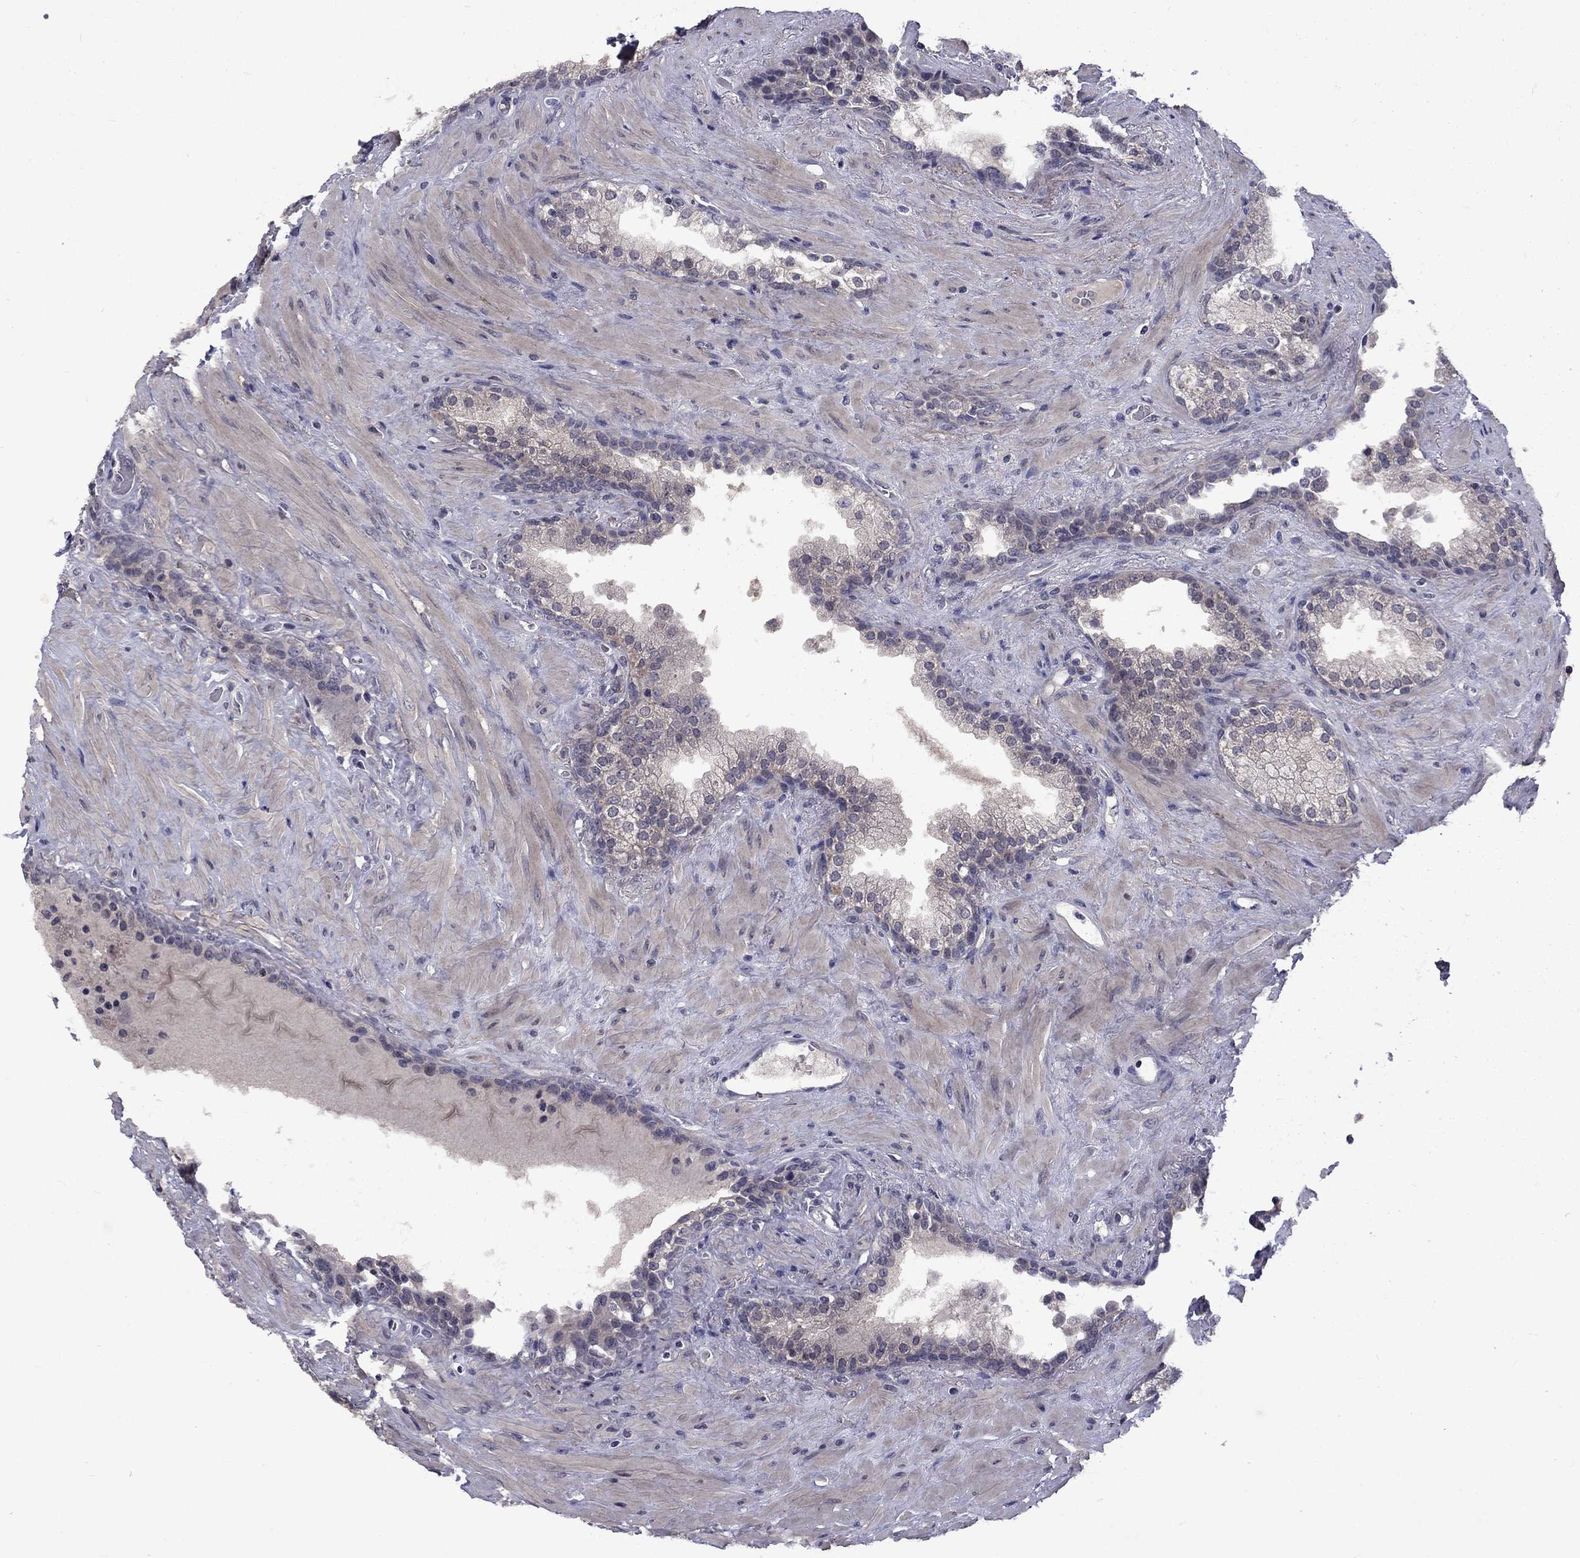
{"staining": {"intensity": "negative", "quantity": "none", "location": "none"}, "tissue": "prostate", "cell_type": "Glandular cells", "image_type": "normal", "snomed": [{"axis": "morphology", "description": "Normal tissue, NOS"}, {"axis": "topography", "description": "Prostate"}], "caption": "IHC micrograph of benign prostate stained for a protein (brown), which exhibits no staining in glandular cells.", "gene": "SNTA1", "patient": {"sex": "male", "age": 63}}